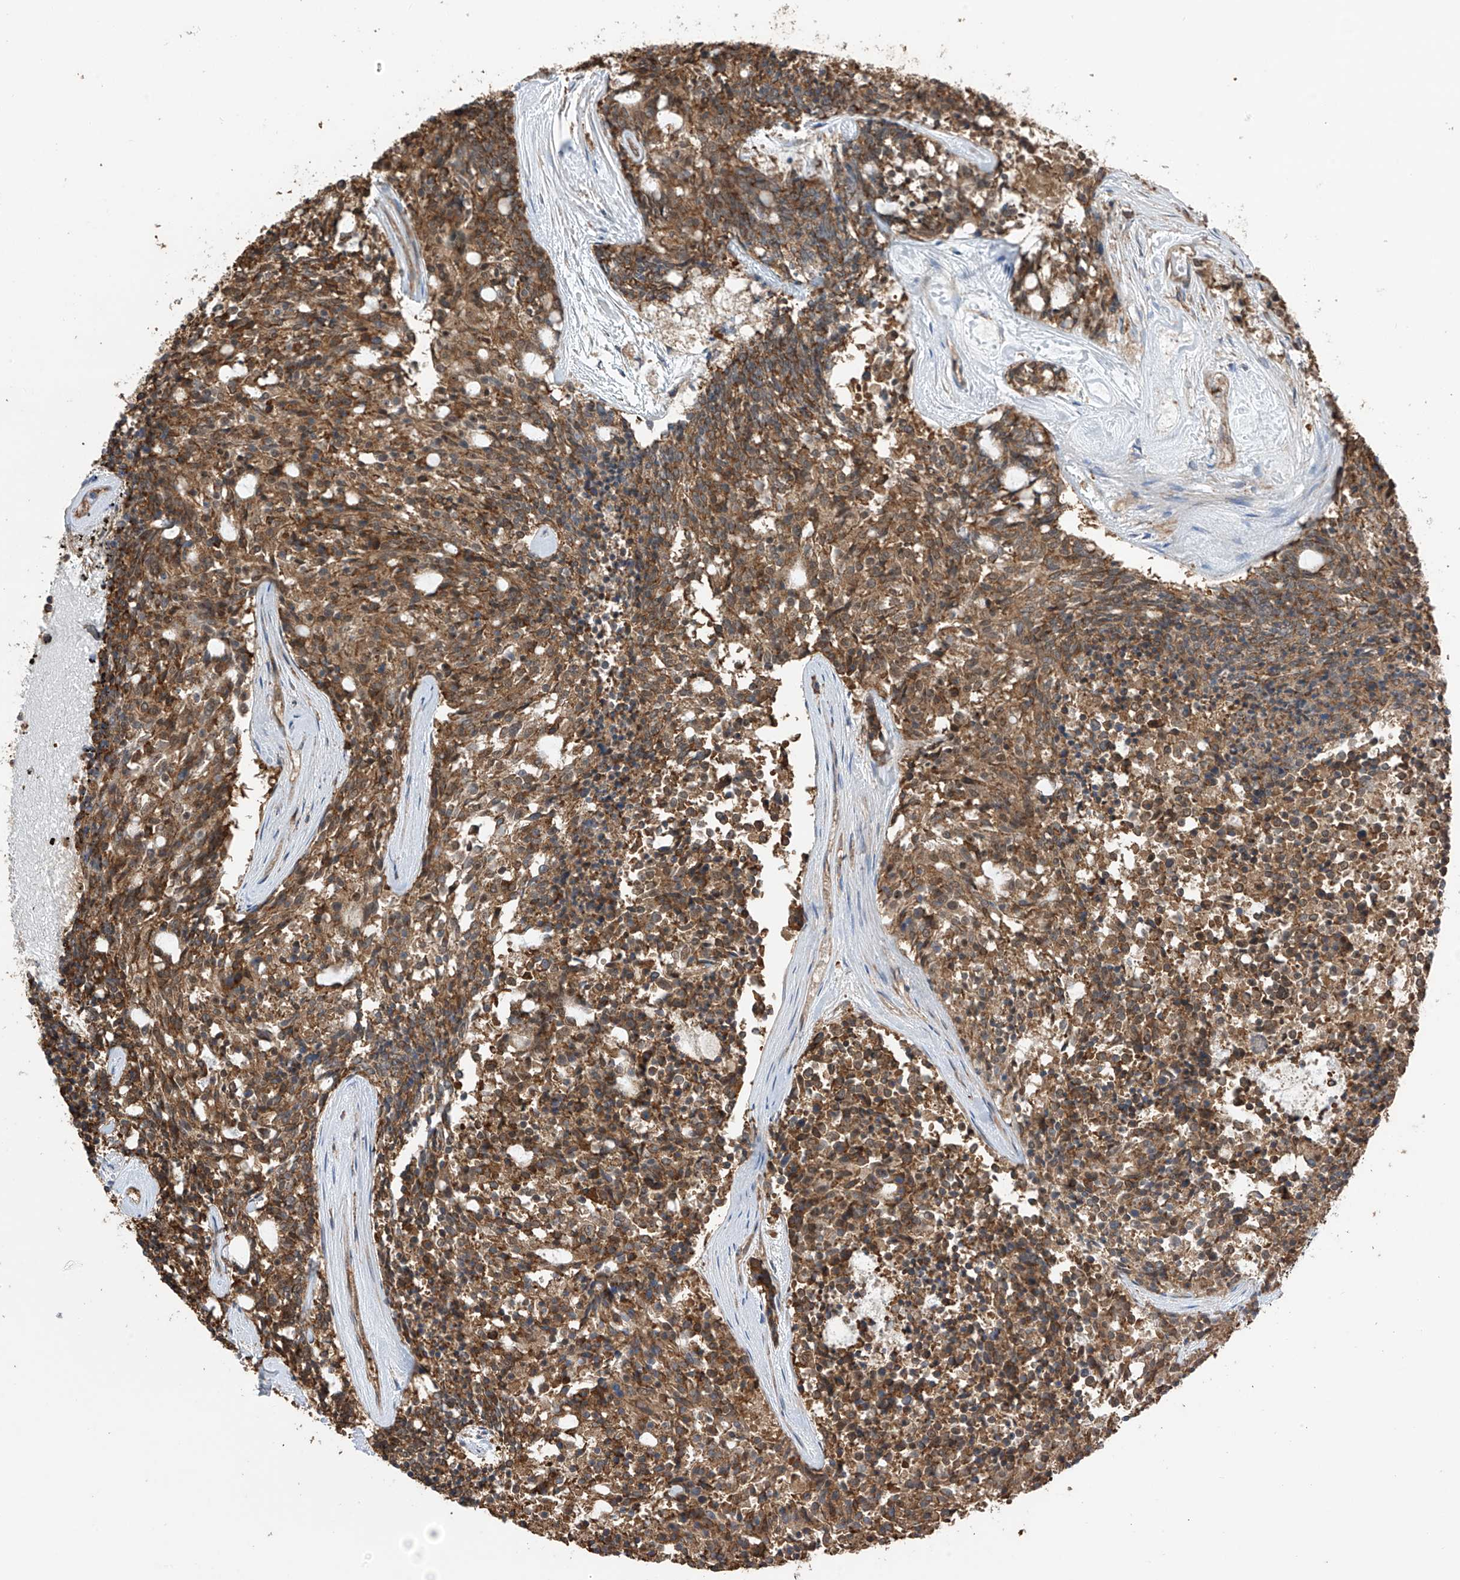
{"staining": {"intensity": "moderate", "quantity": ">75%", "location": "cytoplasmic/membranous"}, "tissue": "carcinoid", "cell_type": "Tumor cells", "image_type": "cancer", "snomed": [{"axis": "morphology", "description": "Carcinoid, malignant, NOS"}, {"axis": "topography", "description": "Pancreas"}], "caption": "A photomicrograph of carcinoid (malignant) stained for a protein displays moderate cytoplasmic/membranous brown staining in tumor cells.", "gene": "ZNF189", "patient": {"sex": "female", "age": 54}}